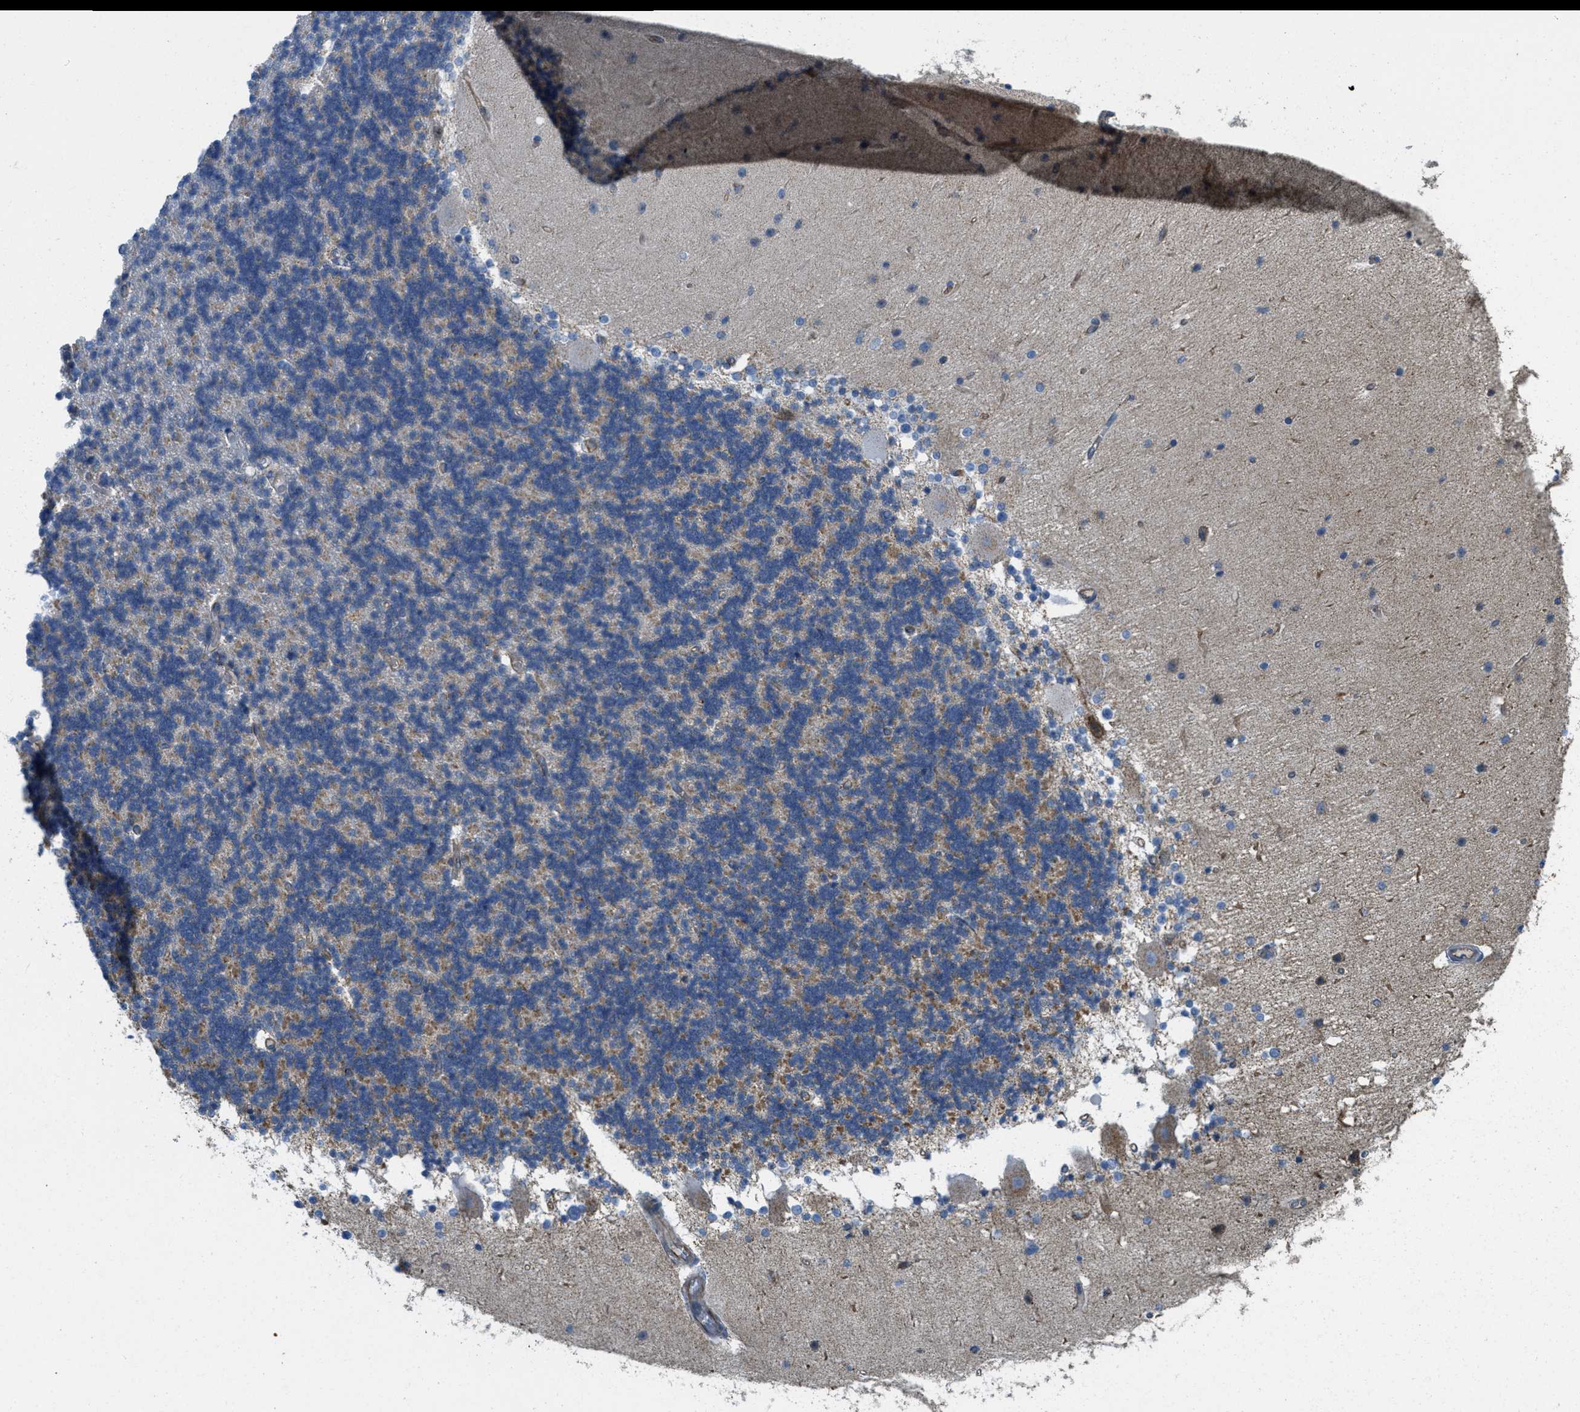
{"staining": {"intensity": "moderate", "quantity": "<25%", "location": "cytoplasmic/membranous"}, "tissue": "cerebellum", "cell_type": "Cells in granular layer", "image_type": "normal", "snomed": [{"axis": "morphology", "description": "Normal tissue, NOS"}, {"axis": "topography", "description": "Cerebellum"}], "caption": "IHC image of normal human cerebellum stained for a protein (brown), which exhibits low levels of moderate cytoplasmic/membranous staining in about <25% of cells in granular layer.", "gene": "BTN3A1", "patient": {"sex": "female", "age": 54}}